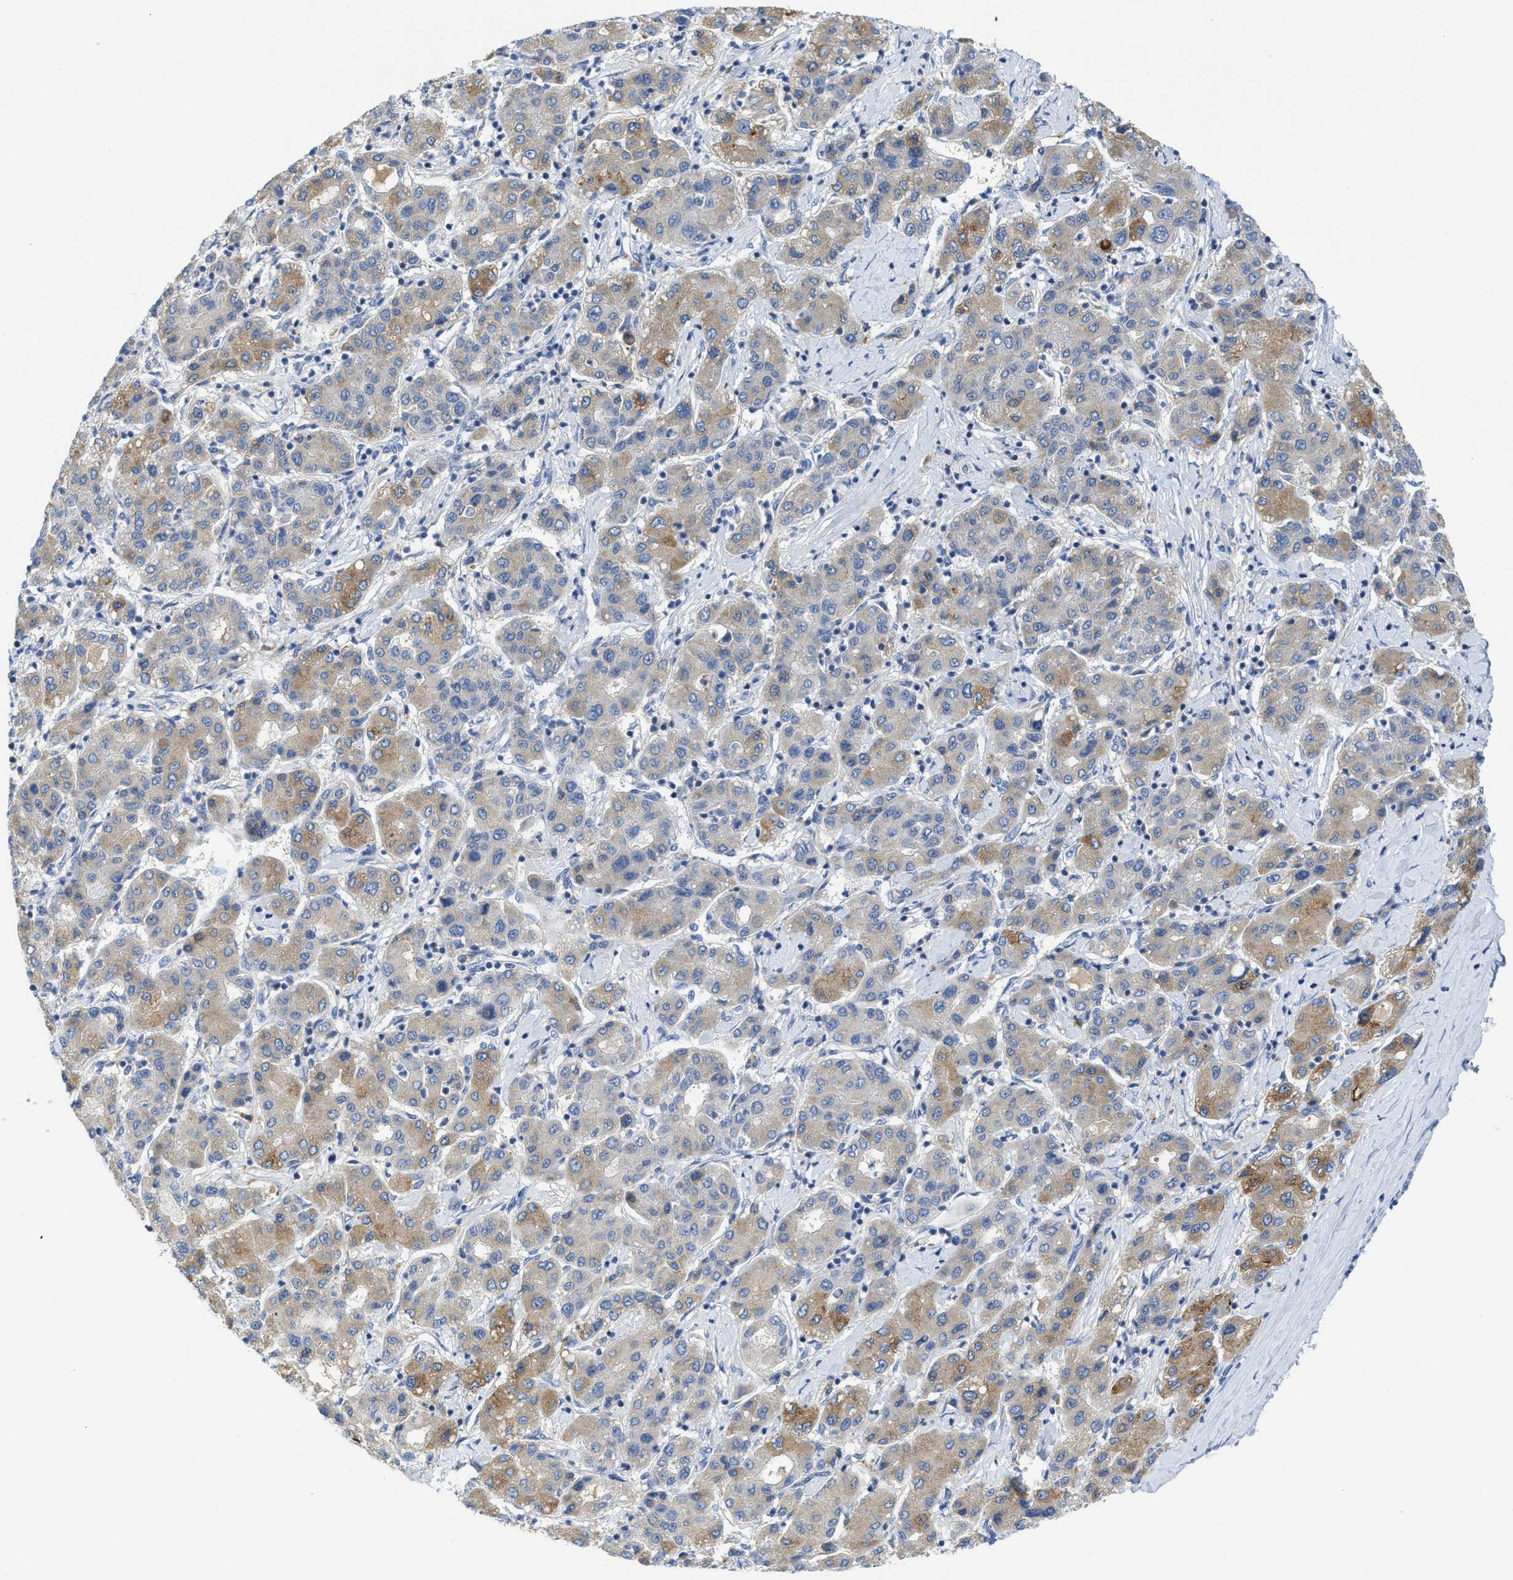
{"staining": {"intensity": "moderate", "quantity": "25%-75%", "location": "cytoplasmic/membranous"}, "tissue": "liver cancer", "cell_type": "Tumor cells", "image_type": "cancer", "snomed": [{"axis": "morphology", "description": "Carcinoma, Hepatocellular, NOS"}, {"axis": "topography", "description": "Liver"}], "caption": "Tumor cells demonstrate moderate cytoplasmic/membranous positivity in approximately 25%-75% of cells in liver cancer (hepatocellular carcinoma). Using DAB (brown) and hematoxylin (blue) stains, captured at high magnification using brightfield microscopy.", "gene": "GATD3", "patient": {"sex": "male", "age": 65}}